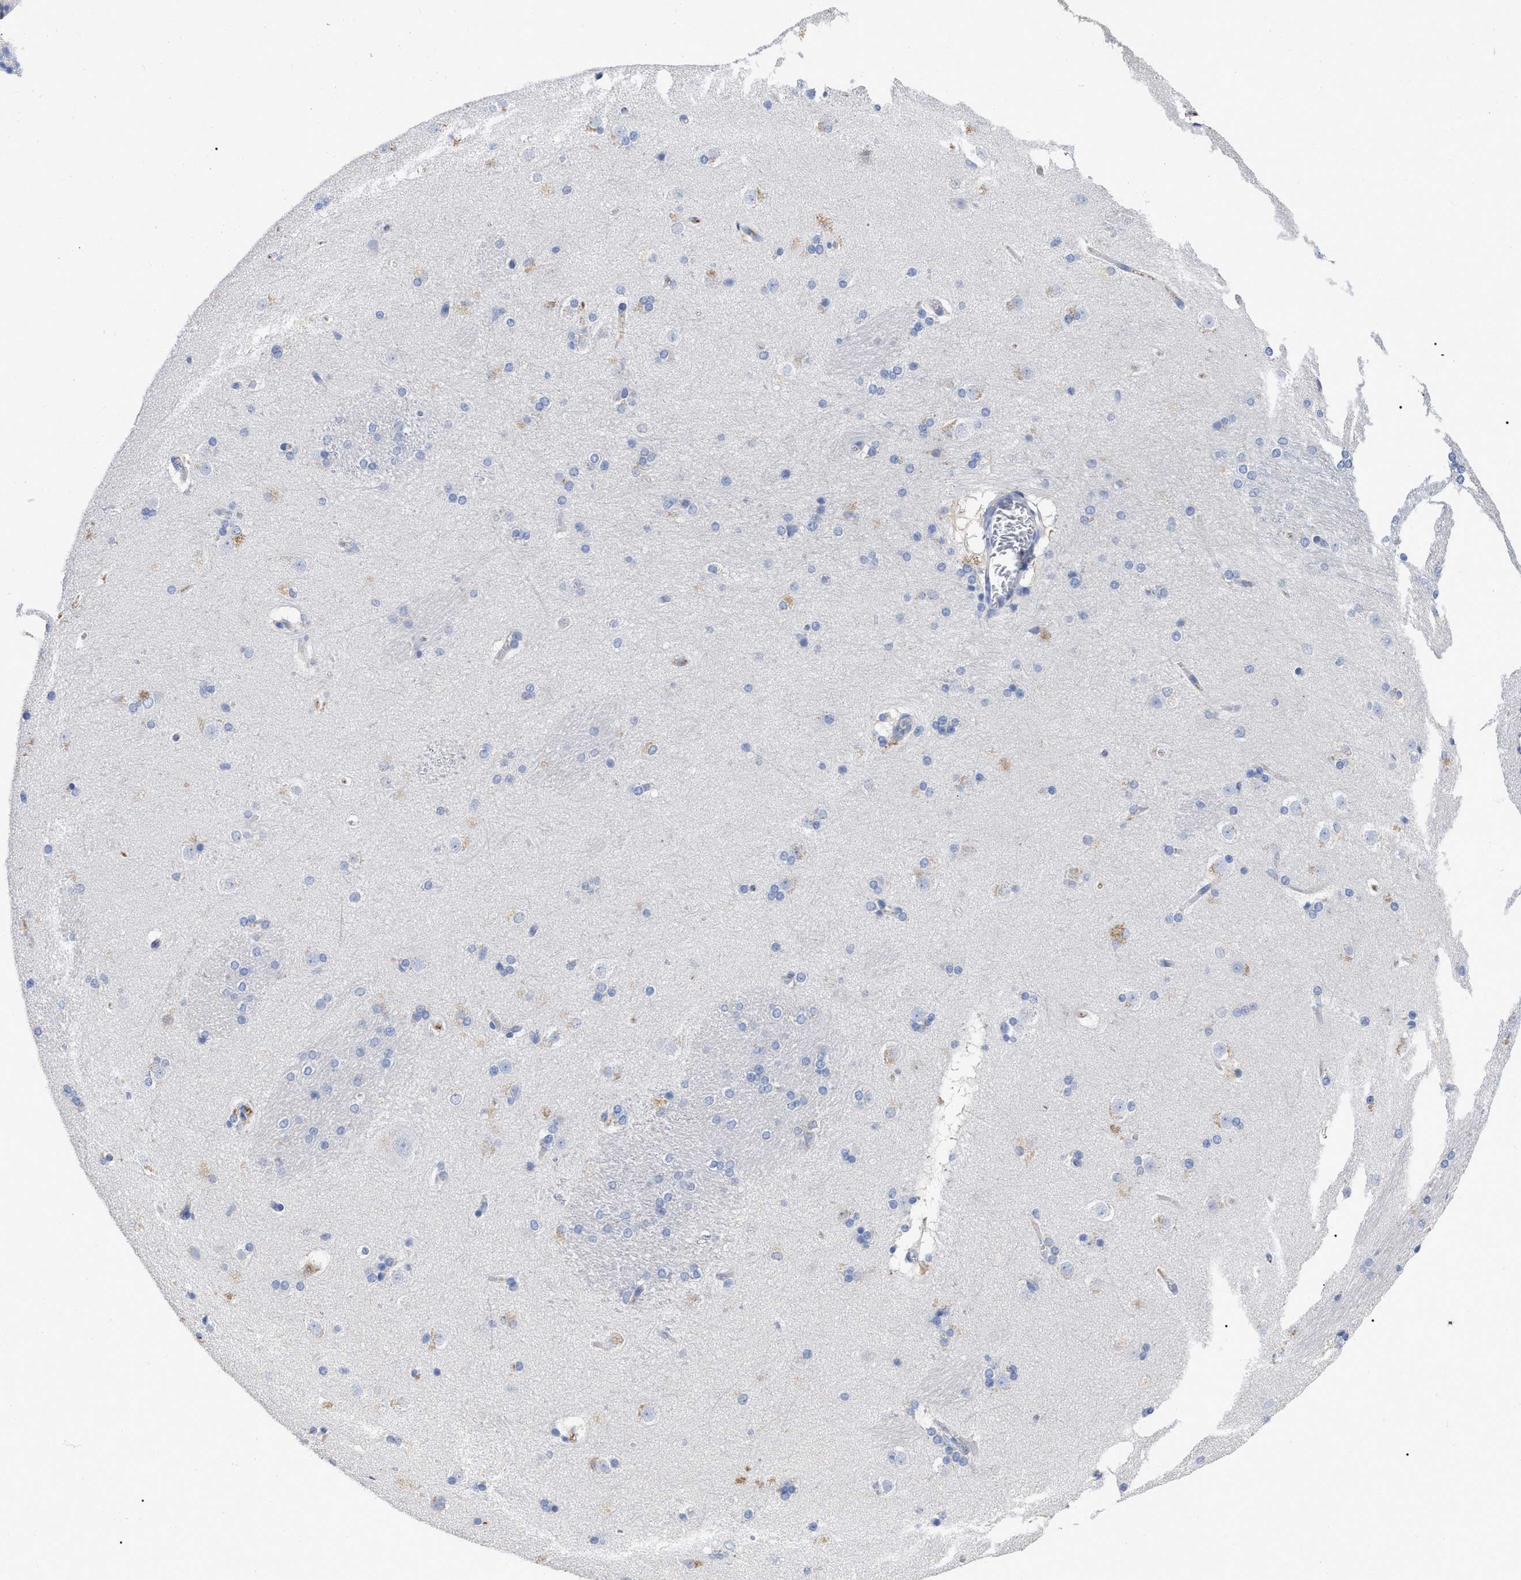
{"staining": {"intensity": "weak", "quantity": "<25%", "location": "cytoplasmic/membranous"}, "tissue": "caudate", "cell_type": "Glial cells", "image_type": "normal", "snomed": [{"axis": "morphology", "description": "Normal tissue, NOS"}, {"axis": "topography", "description": "Lateral ventricle wall"}], "caption": "Caudate was stained to show a protein in brown. There is no significant expression in glial cells. The staining was performed using DAB (3,3'-diaminobenzidine) to visualize the protein expression in brown, while the nuclei were stained in blue with hematoxylin (Magnification: 20x).", "gene": "IGHV5", "patient": {"sex": "female", "age": 19}}